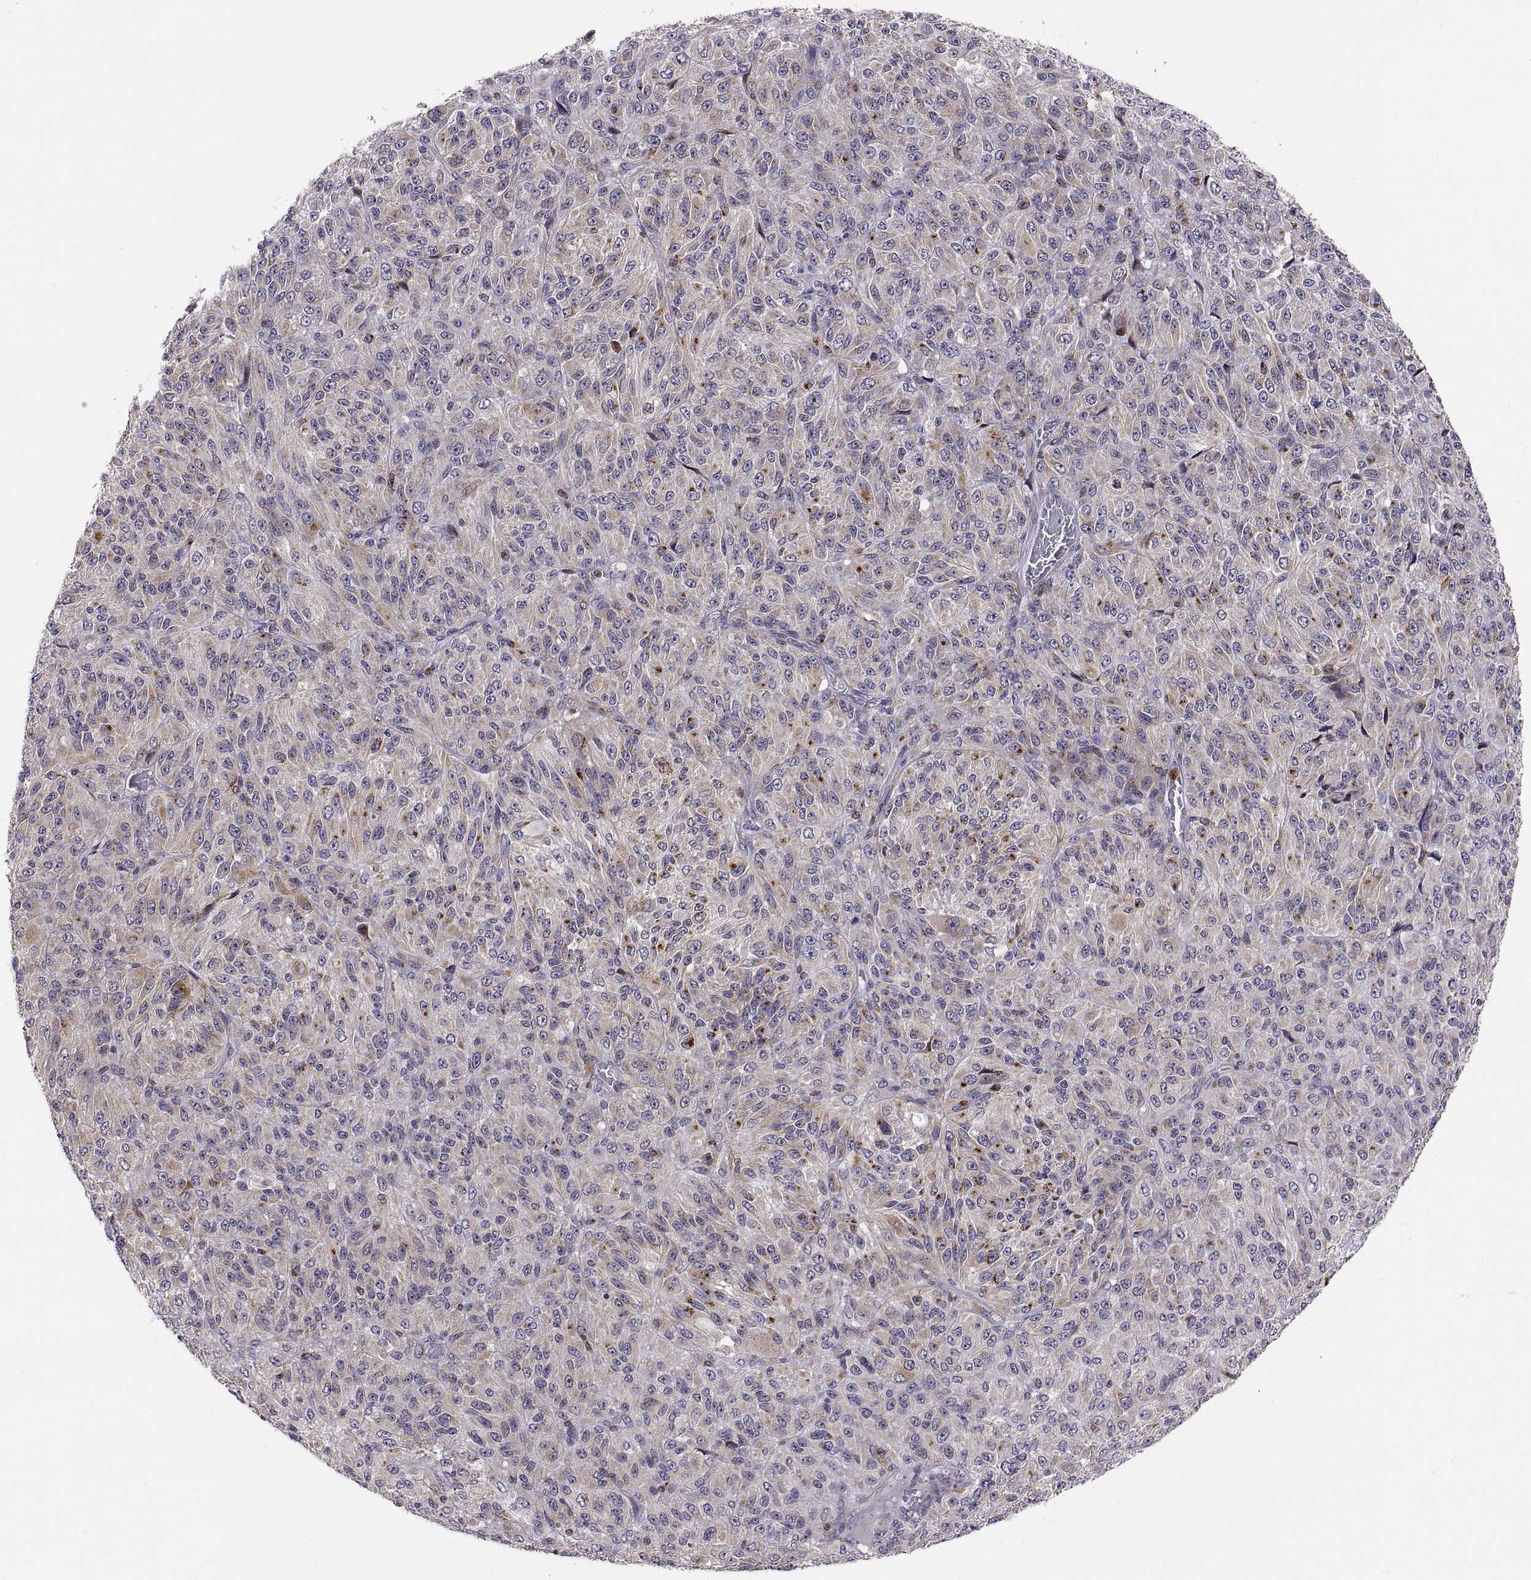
{"staining": {"intensity": "strong", "quantity": "<25%", "location": "cytoplasmic/membranous"}, "tissue": "melanoma", "cell_type": "Tumor cells", "image_type": "cancer", "snomed": [{"axis": "morphology", "description": "Malignant melanoma, Metastatic site"}, {"axis": "topography", "description": "Brain"}], "caption": "Human melanoma stained with a brown dye reveals strong cytoplasmic/membranous positive positivity in approximately <25% of tumor cells.", "gene": "ACAP1", "patient": {"sex": "female", "age": 56}}